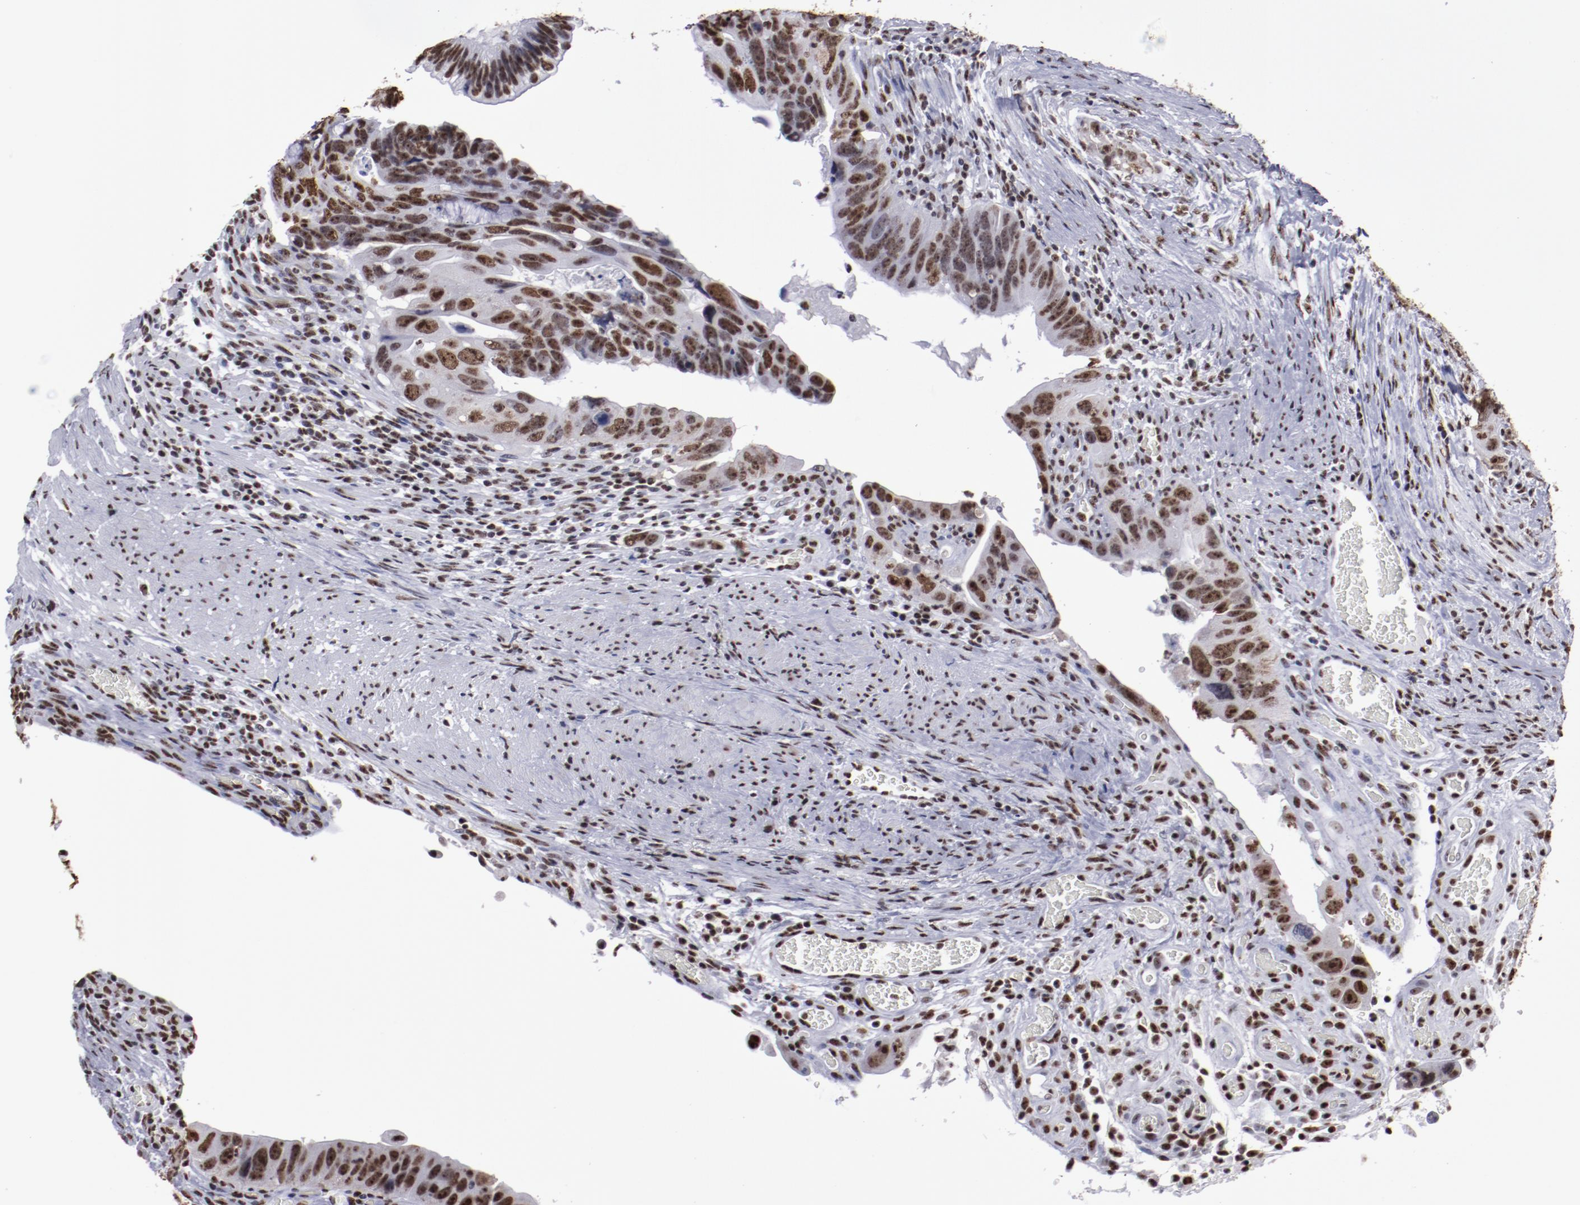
{"staining": {"intensity": "strong", "quantity": ">75%", "location": "nuclear"}, "tissue": "colorectal cancer", "cell_type": "Tumor cells", "image_type": "cancer", "snomed": [{"axis": "morphology", "description": "Adenocarcinoma, NOS"}, {"axis": "topography", "description": "Rectum"}], "caption": "Tumor cells show strong nuclear expression in approximately >75% of cells in colorectal adenocarcinoma. (Brightfield microscopy of DAB IHC at high magnification).", "gene": "HNRNPA2B1", "patient": {"sex": "male", "age": 53}}